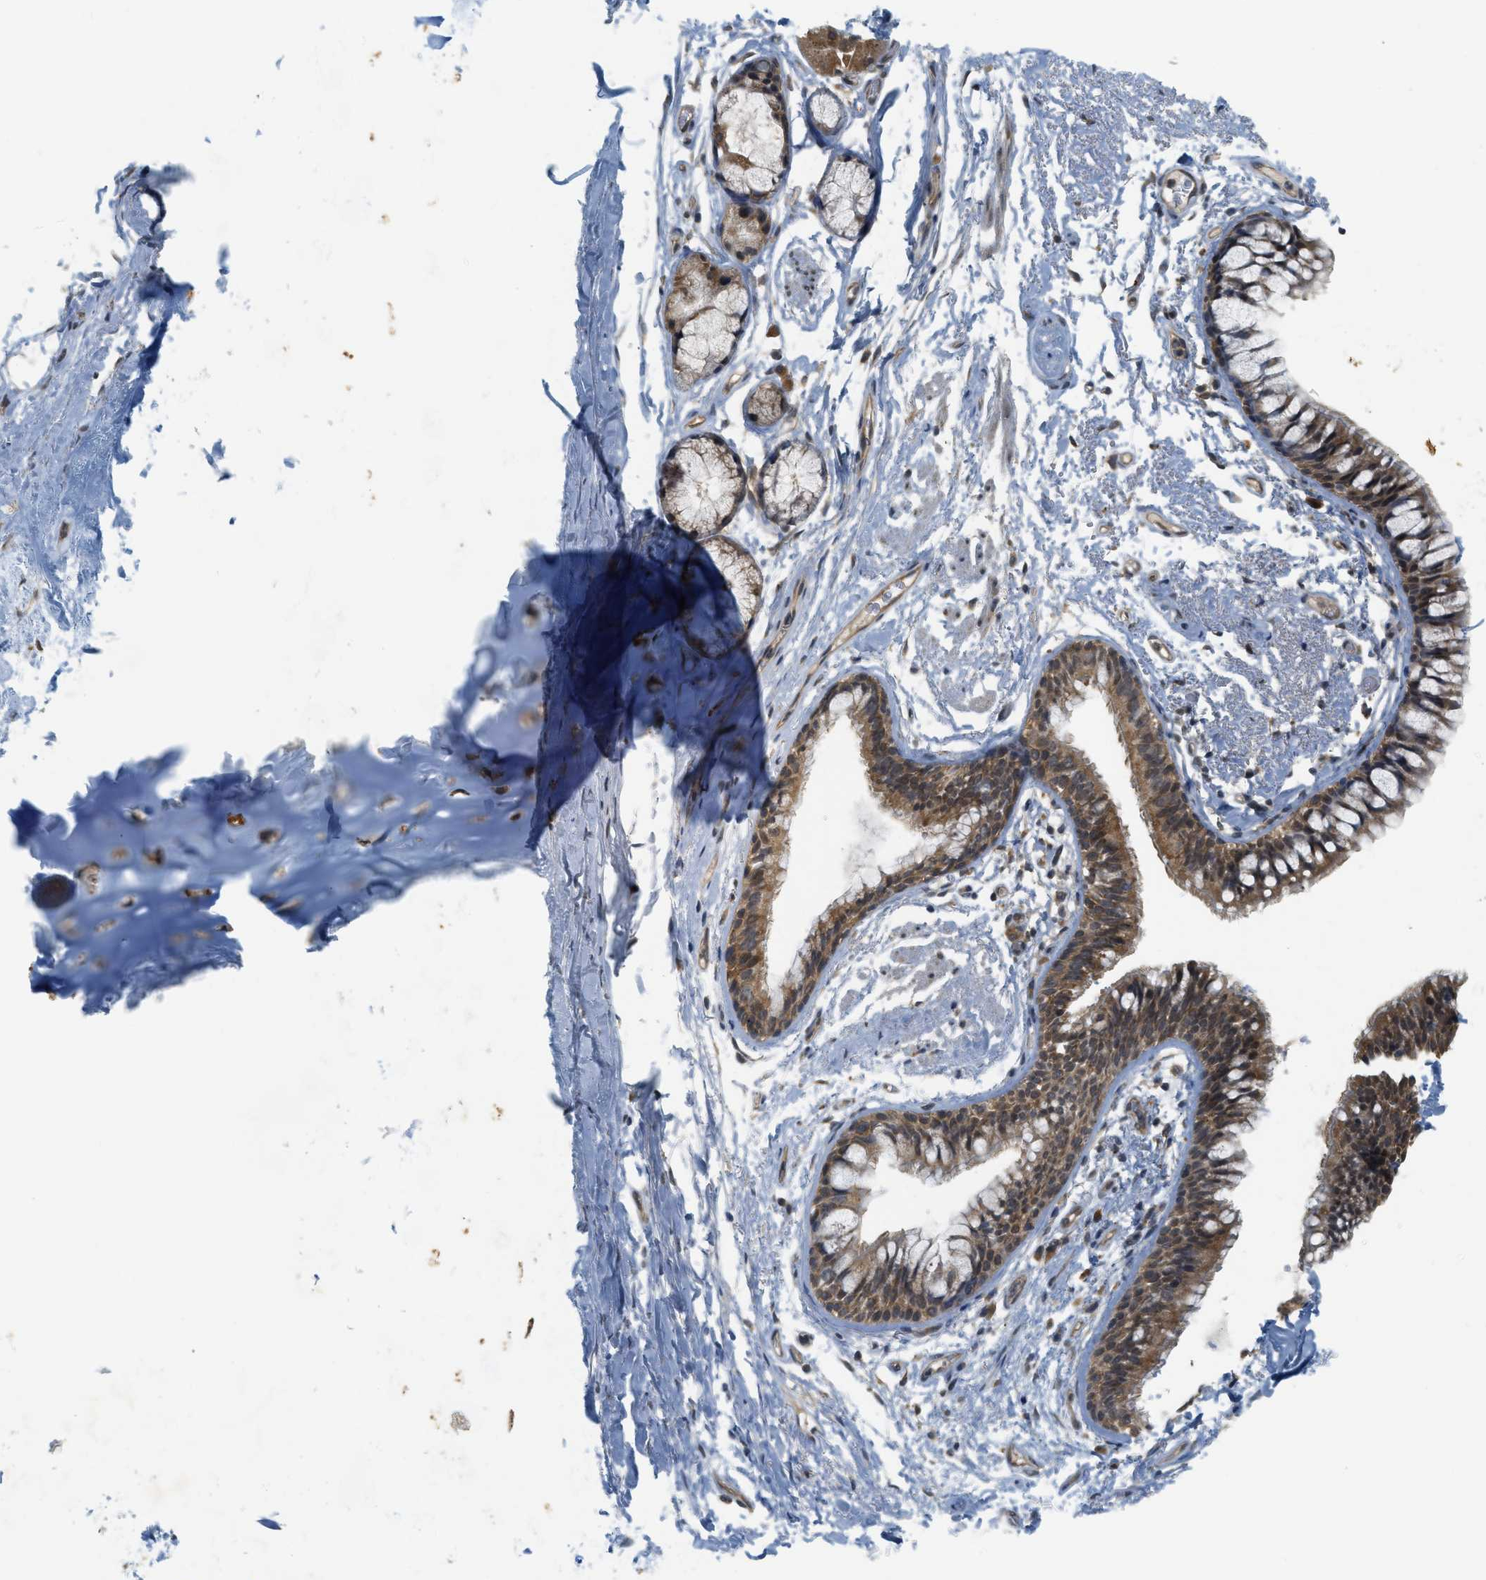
{"staining": {"intensity": "negative", "quantity": "none", "location": "none"}, "tissue": "adipose tissue", "cell_type": "Adipocytes", "image_type": "normal", "snomed": [{"axis": "morphology", "description": "Normal tissue, NOS"}, {"axis": "topography", "description": "Cartilage tissue"}, {"axis": "topography", "description": "Bronchus"}], "caption": "This is a photomicrograph of IHC staining of benign adipose tissue, which shows no expression in adipocytes.", "gene": "PRKD1", "patient": {"sex": "female", "age": 73}}